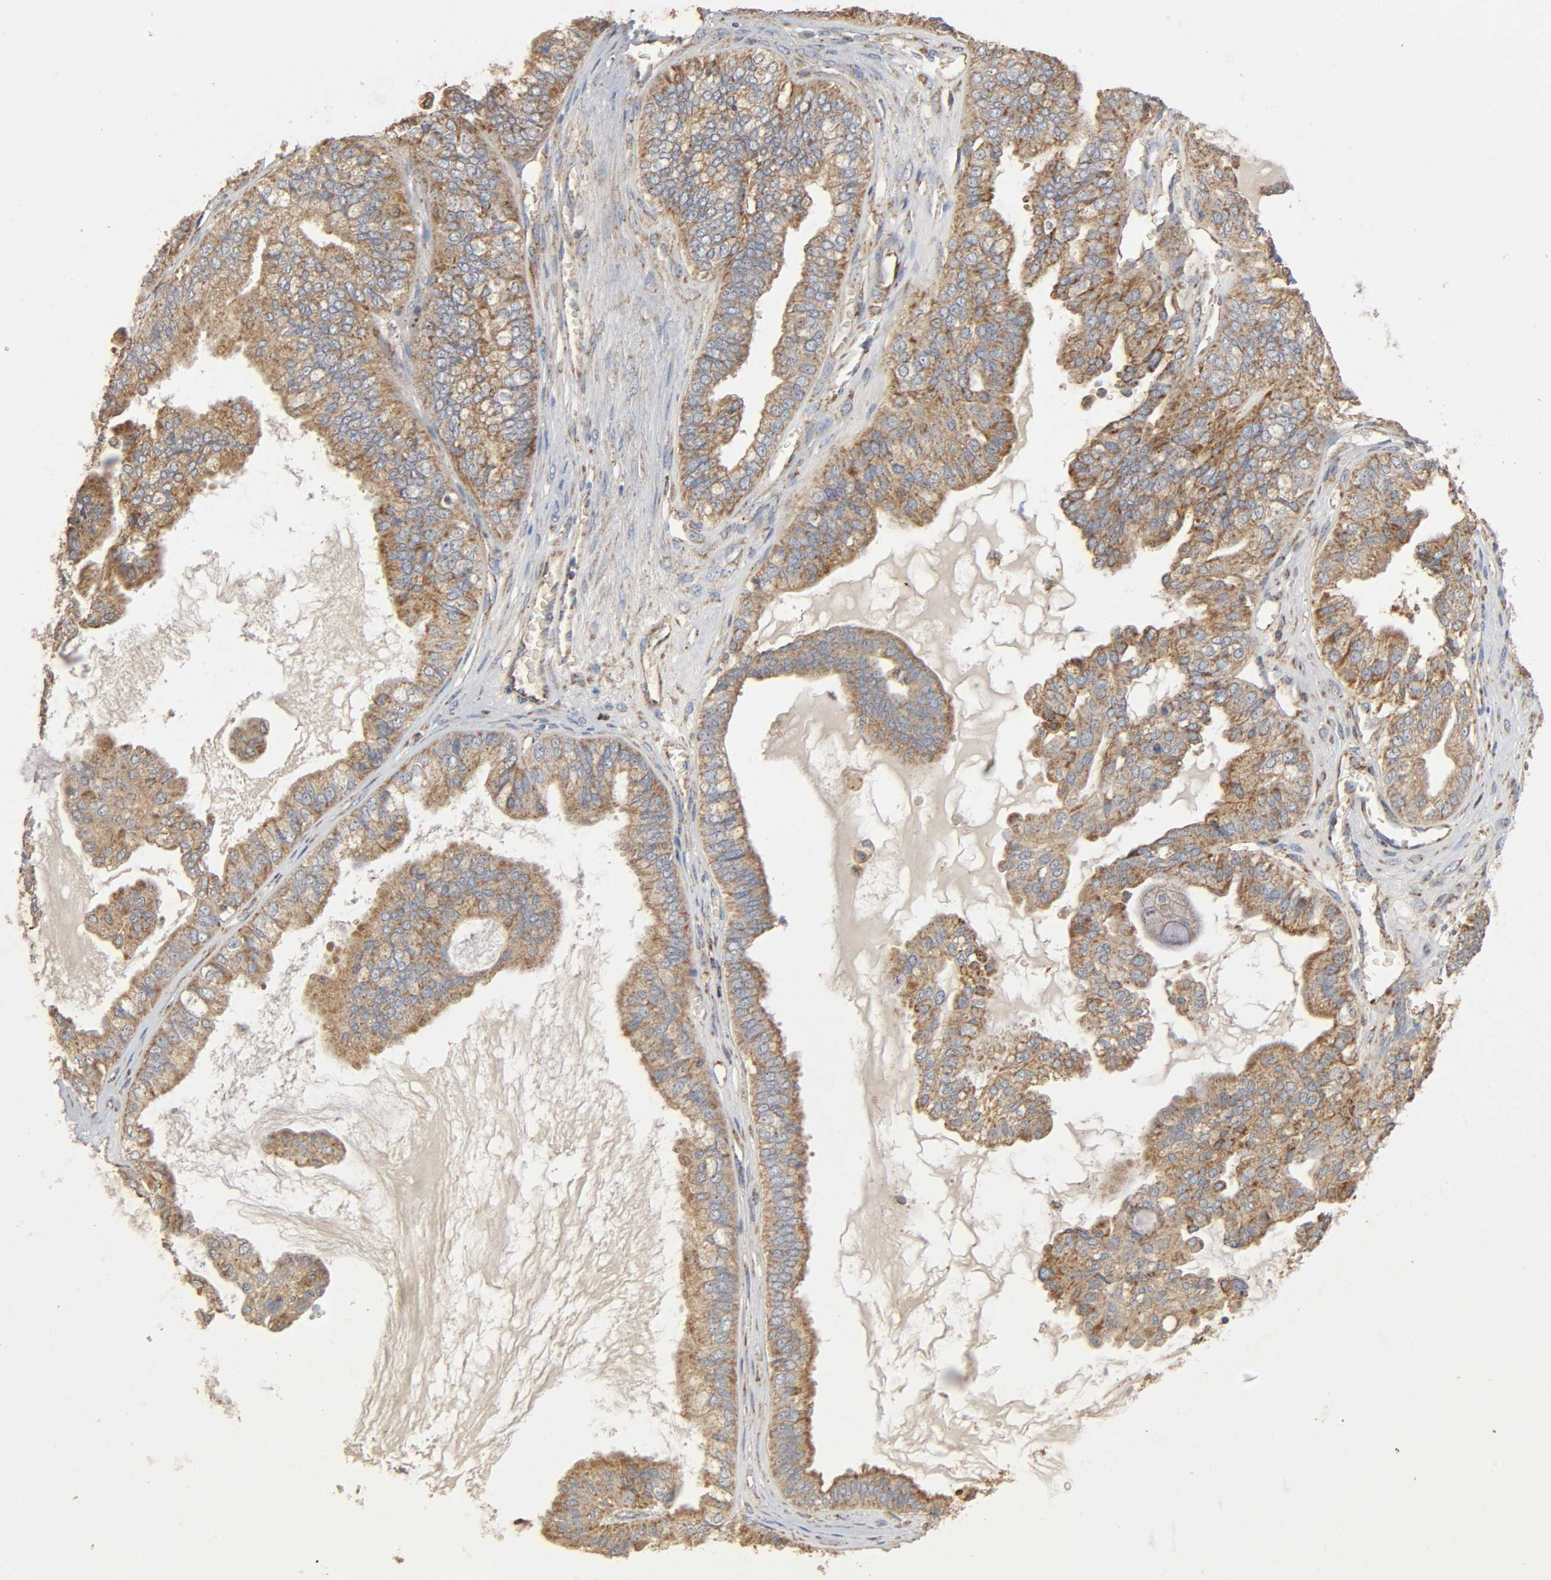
{"staining": {"intensity": "moderate", "quantity": ">75%", "location": "cytoplasmic/membranous"}, "tissue": "ovarian cancer", "cell_type": "Tumor cells", "image_type": "cancer", "snomed": [{"axis": "morphology", "description": "Carcinoma, NOS"}, {"axis": "morphology", "description": "Carcinoma, endometroid"}, {"axis": "topography", "description": "Ovary"}], "caption": "High-power microscopy captured an immunohistochemistry (IHC) micrograph of ovarian cancer, revealing moderate cytoplasmic/membranous positivity in approximately >75% of tumor cells. (IHC, brightfield microscopy, high magnification).", "gene": "NDUFS3", "patient": {"sex": "female", "age": 50}}